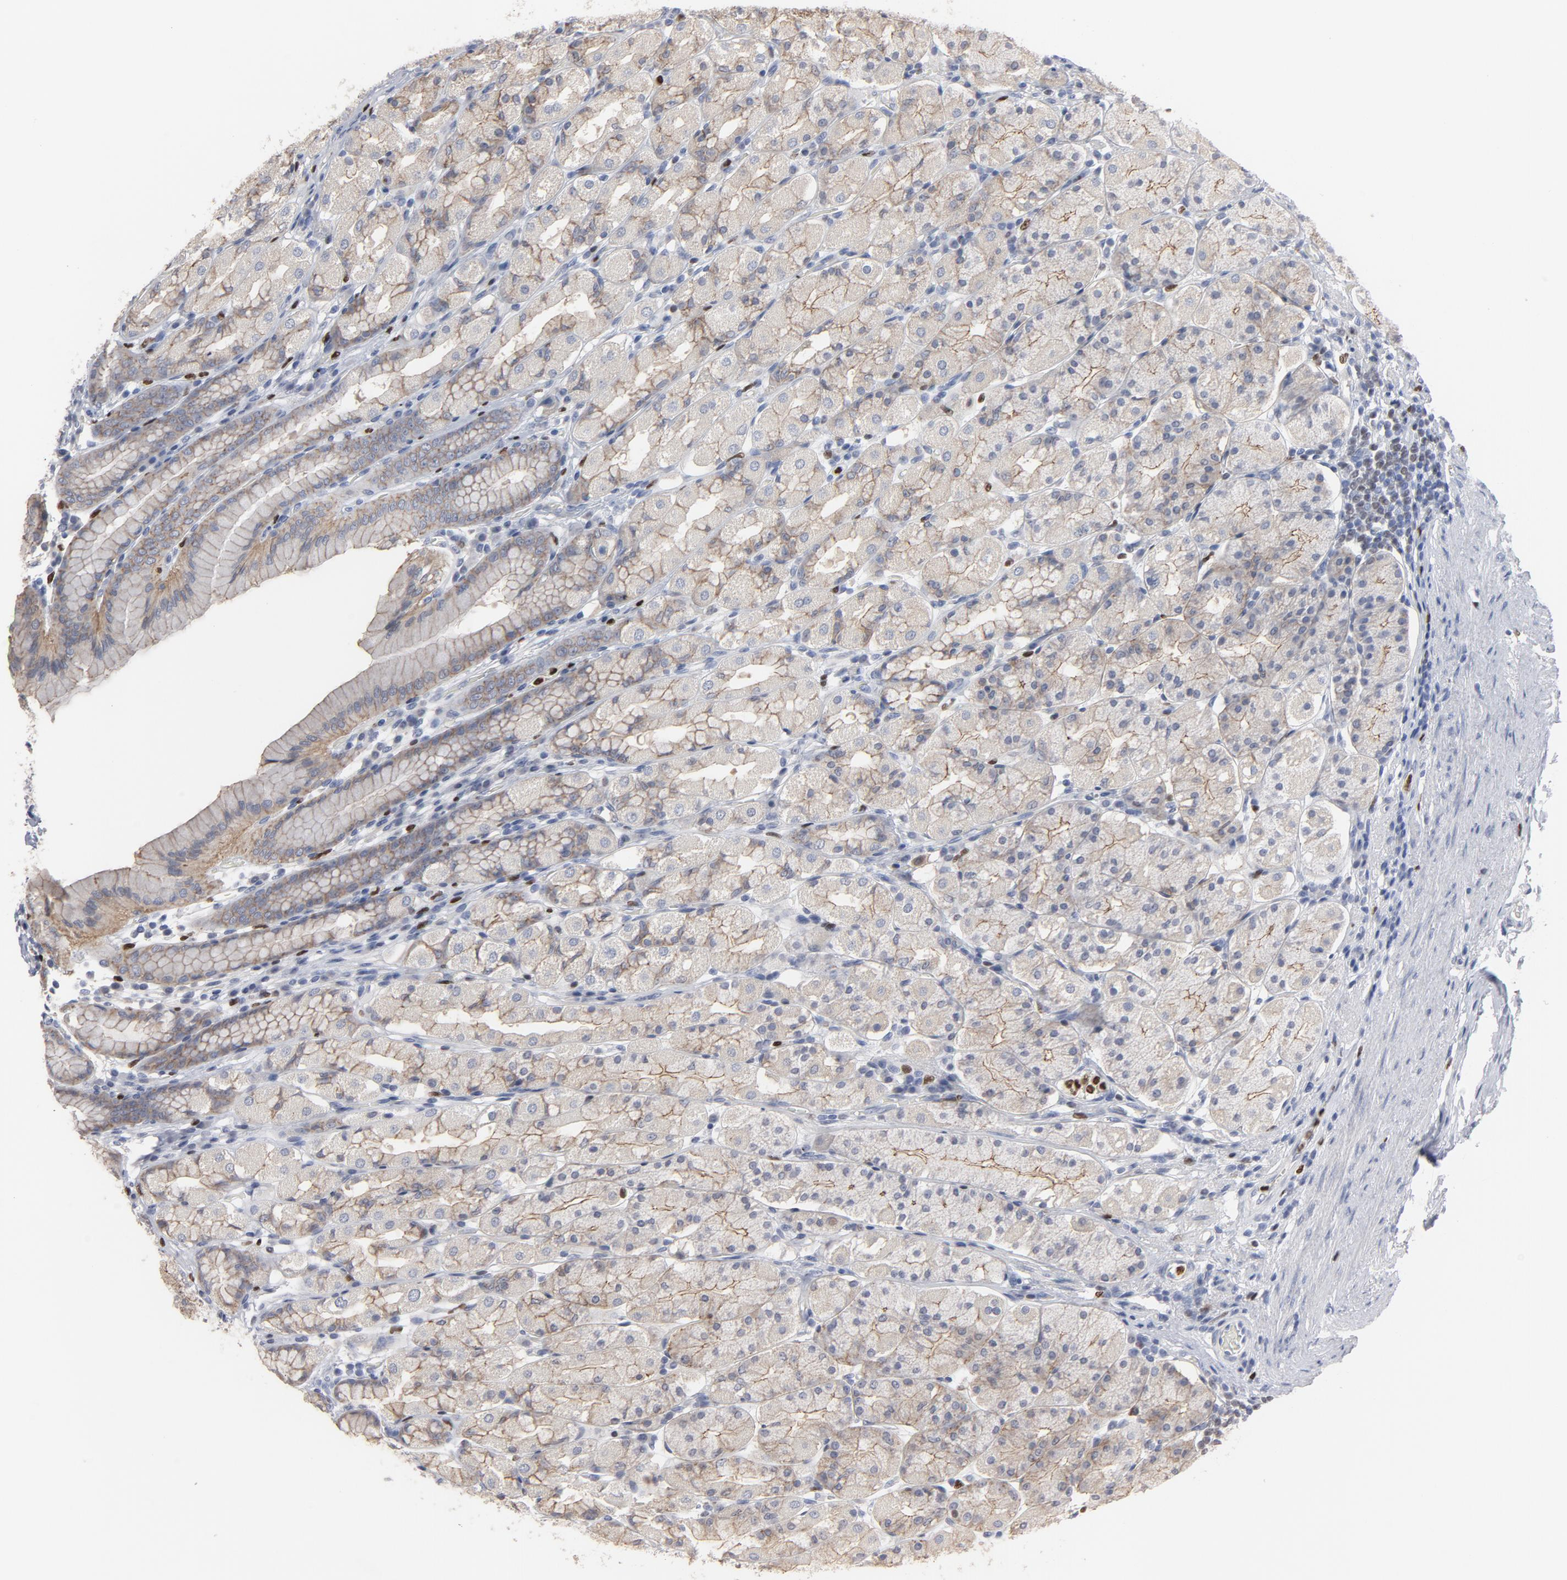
{"staining": {"intensity": "moderate", "quantity": "<25%", "location": "cytoplasmic/membranous"}, "tissue": "stomach", "cell_type": "Glandular cells", "image_type": "normal", "snomed": [{"axis": "morphology", "description": "Normal tissue, NOS"}, {"axis": "topography", "description": "Stomach, upper"}], "caption": "Glandular cells display low levels of moderate cytoplasmic/membranous positivity in about <25% of cells in benign human stomach. Ihc stains the protein of interest in brown and the nuclei are stained blue.", "gene": "SPI1", "patient": {"sex": "male", "age": 68}}